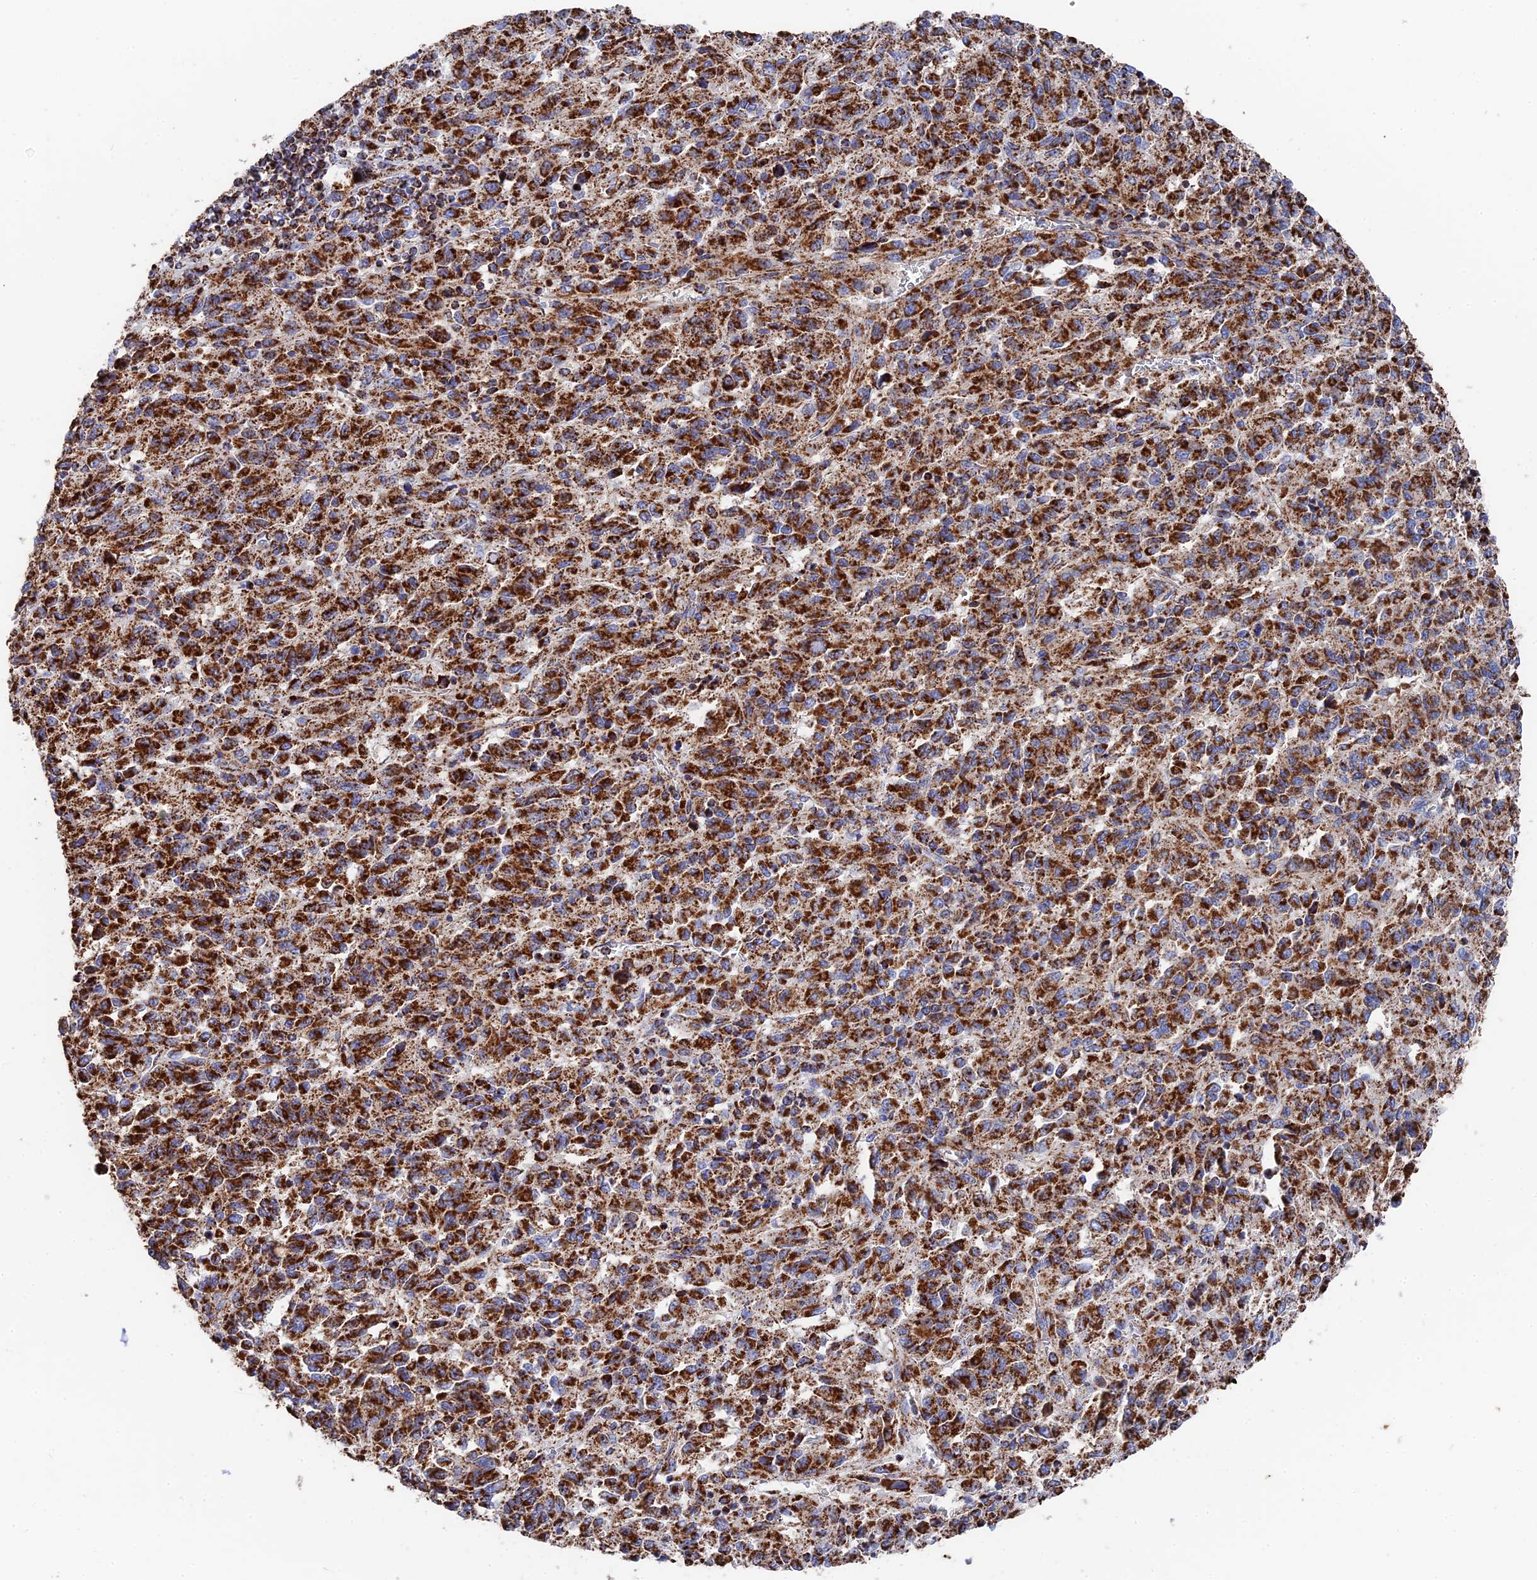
{"staining": {"intensity": "strong", "quantity": ">75%", "location": "cytoplasmic/membranous"}, "tissue": "melanoma", "cell_type": "Tumor cells", "image_type": "cancer", "snomed": [{"axis": "morphology", "description": "Malignant melanoma, Metastatic site"}, {"axis": "topography", "description": "Lung"}], "caption": "Human malignant melanoma (metastatic site) stained with a protein marker shows strong staining in tumor cells.", "gene": "HAUS8", "patient": {"sex": "male", "age": 64}}